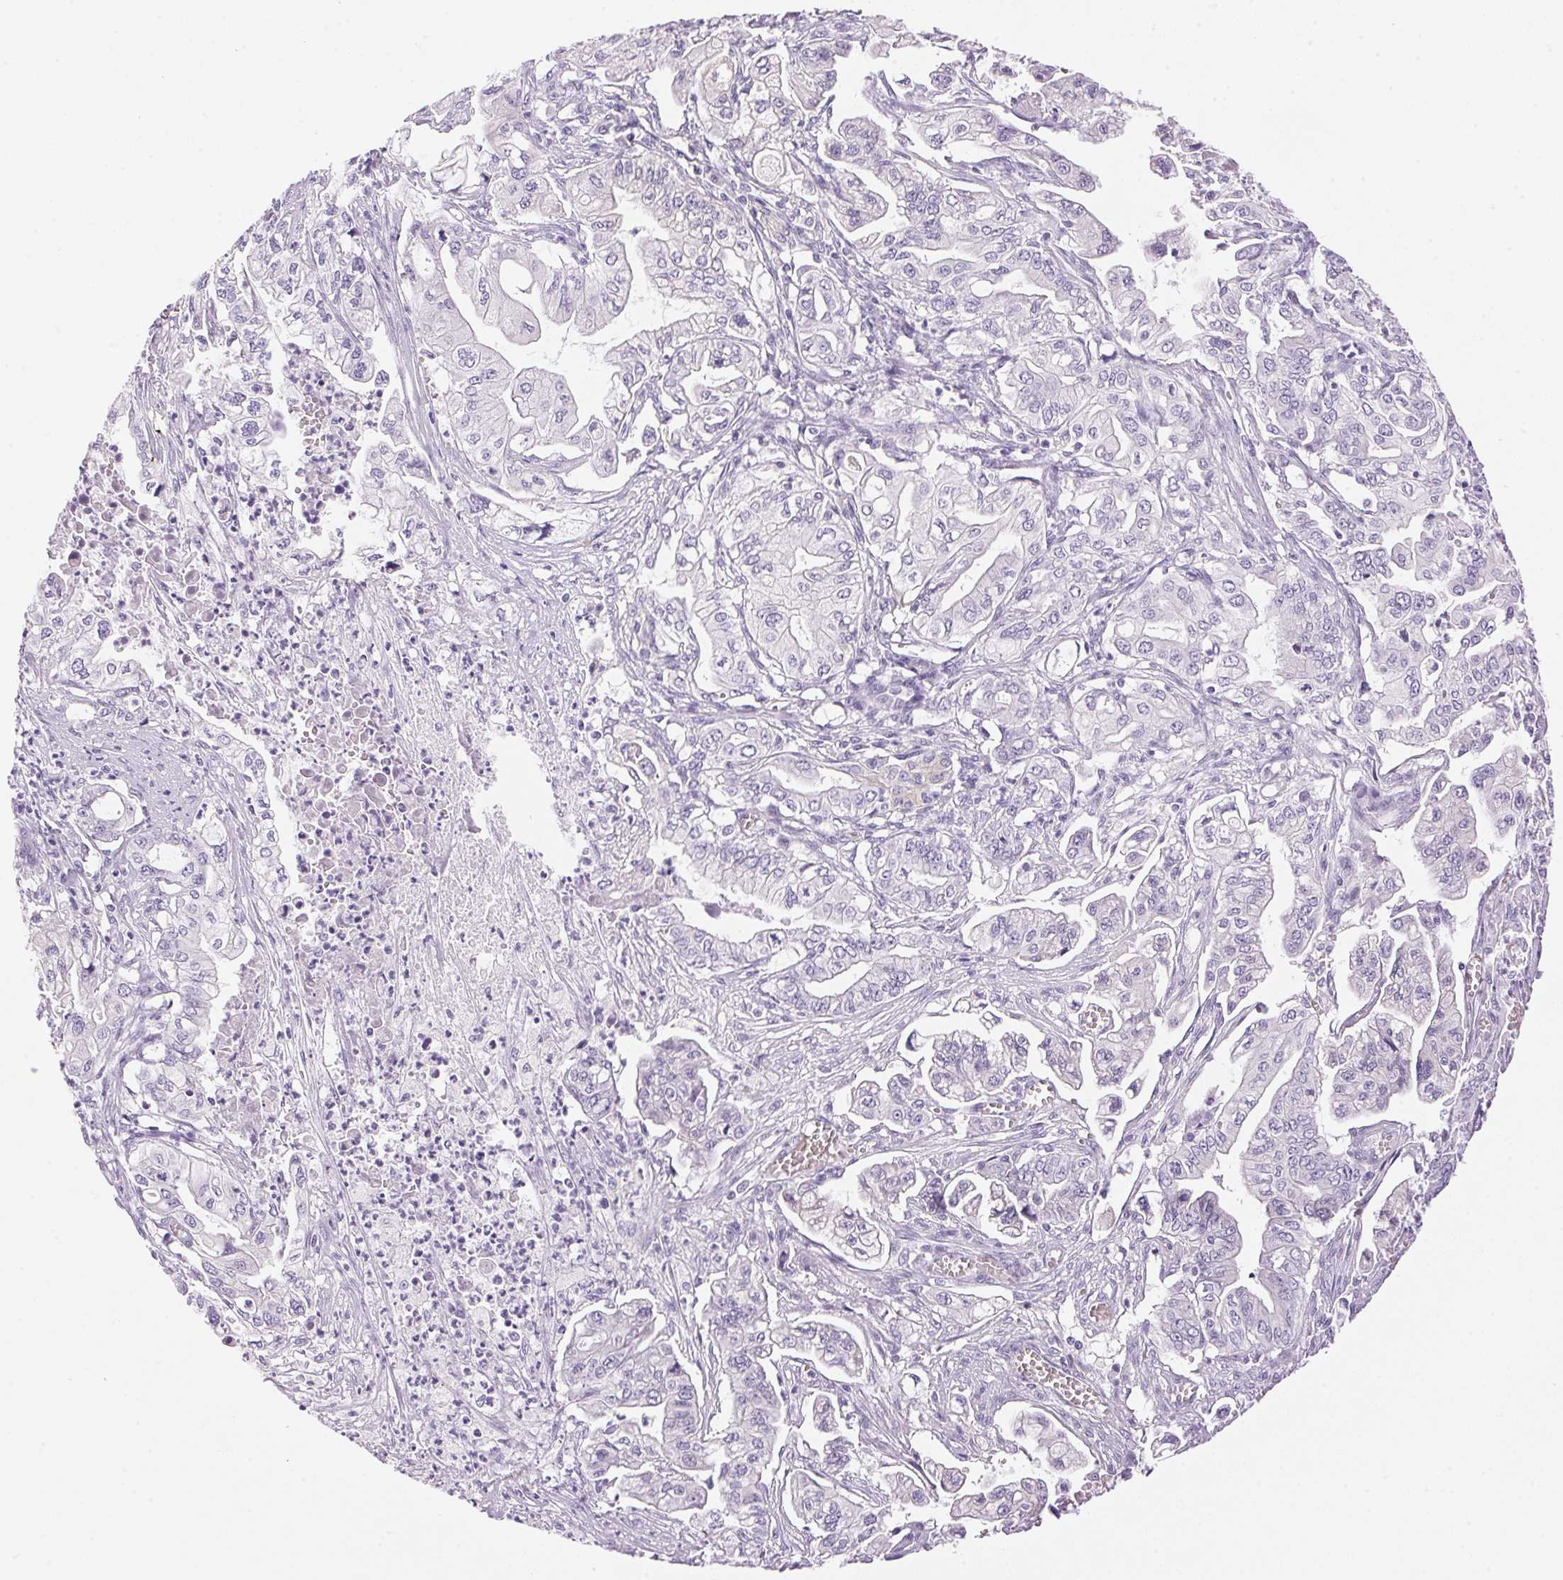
{"staining": {"intensity": "negative", "quantity": "none", "location": "none"}, "tissue": "pancreatic cancer", "cell_type": "Tumor cells", "image_type": "cancer", "snomed": [{"axis": "morphology", "description": "Adenocarcinoma, NOS"}, {"axis": "topography", "description": "Pancreas"}], "caption": "Pancreatic cancer (adenocarcinoma) was stained to show a protein in brown. There is no significant expression in tumor cells.", "gene": "HSD17B2", "patient": {"sex": "male", "age": 68}}